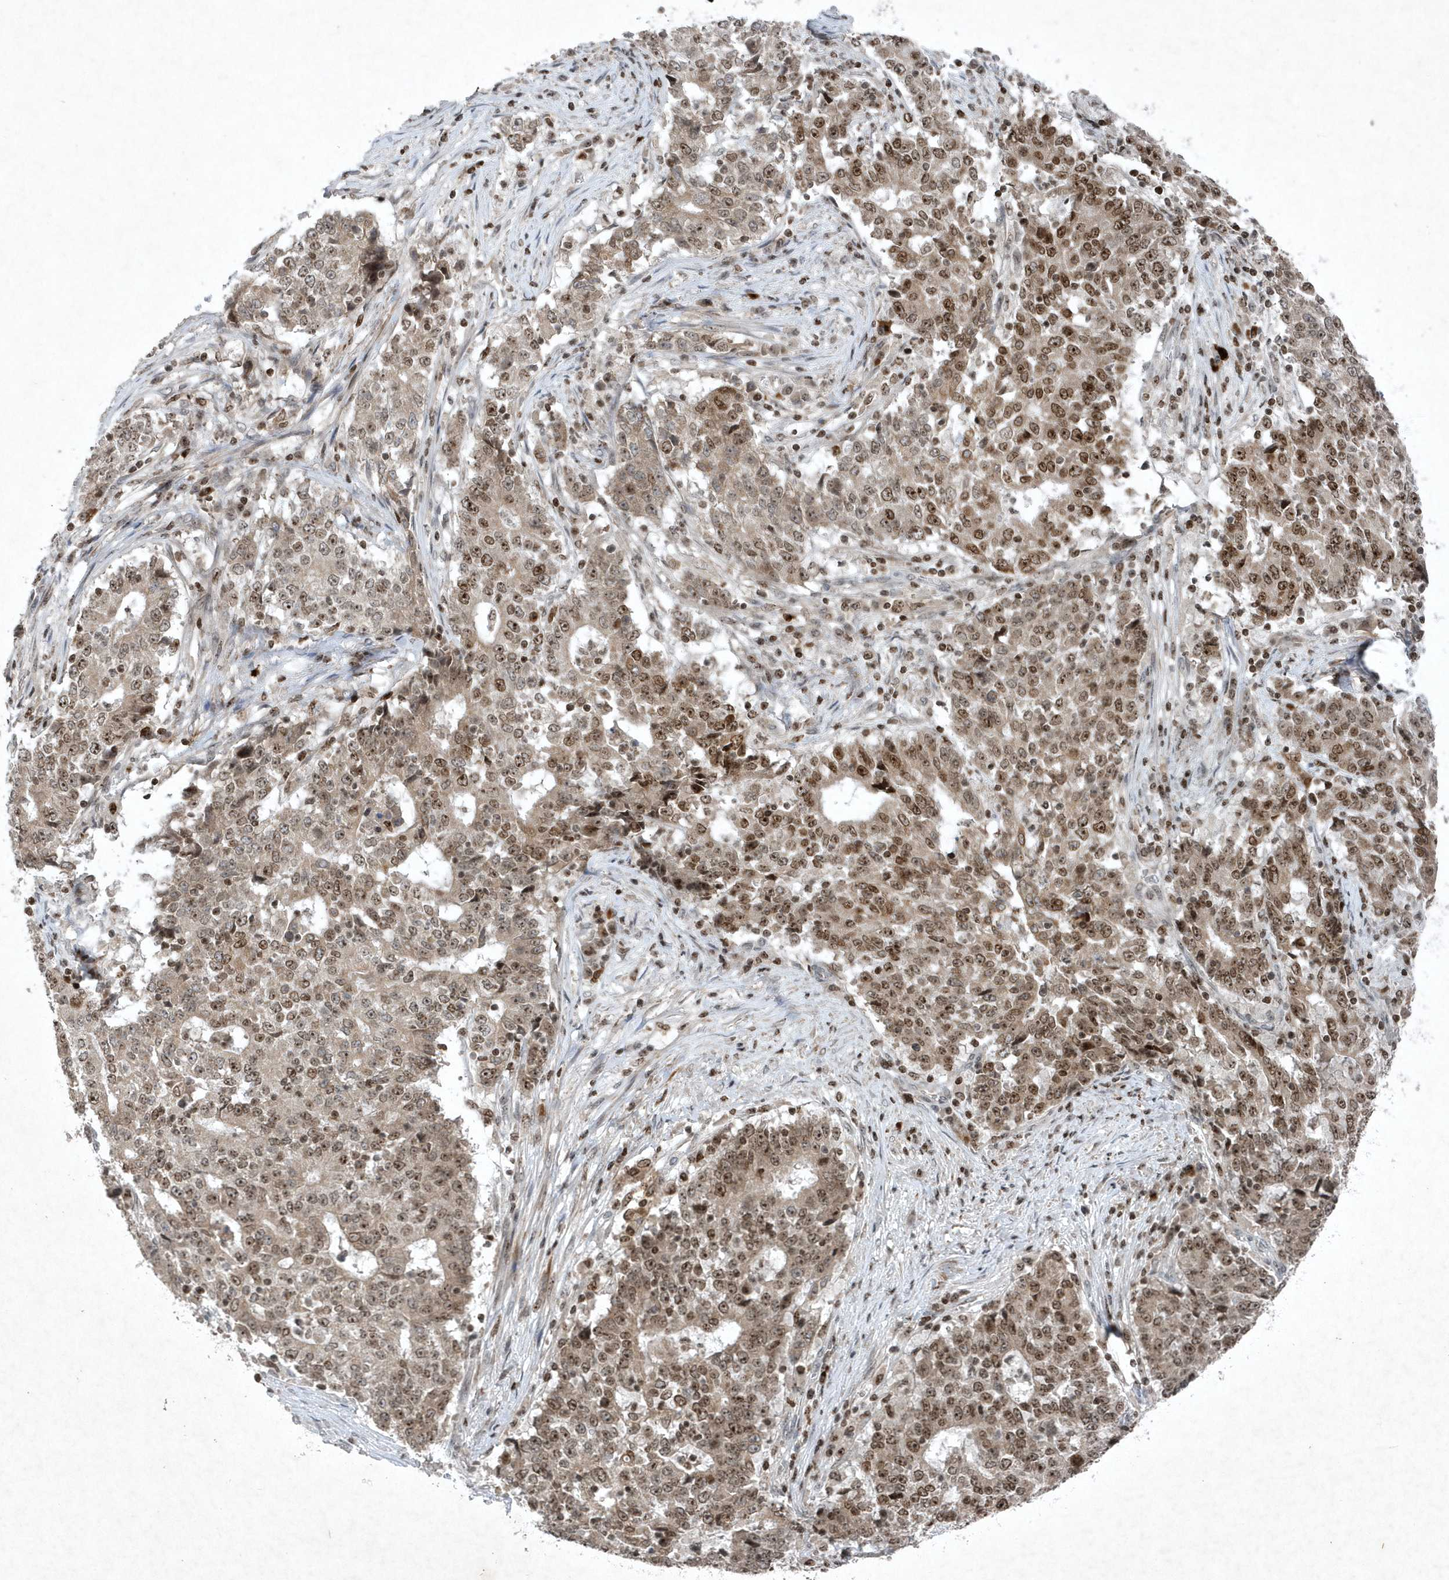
{"staining": {"intensity": "moderate", "quantity": ">75%", "location": "nuclear"}, "tissue": "stomach cancer", "cell_type": "Tumor cells", "image_type": "cancer", "snomed": [{"axis": "morphology", "description": "Adenocarcinoma, NOS"}, {"axis": "topography", "description": "Stomach"}], "caption": "Stomach cancer was stained to show a protein in brown. There is medium levels of moderate nuclear positivity in about >75% of tumor cells. The protein is stained brown, and the nuclei are stained in blue (DAB (3,3'-diaminobenzidine) IHC with brightfield microscopy, high magnification).", "gene": "QTRT2", "patient": {"sex": "male", "age": 59}}